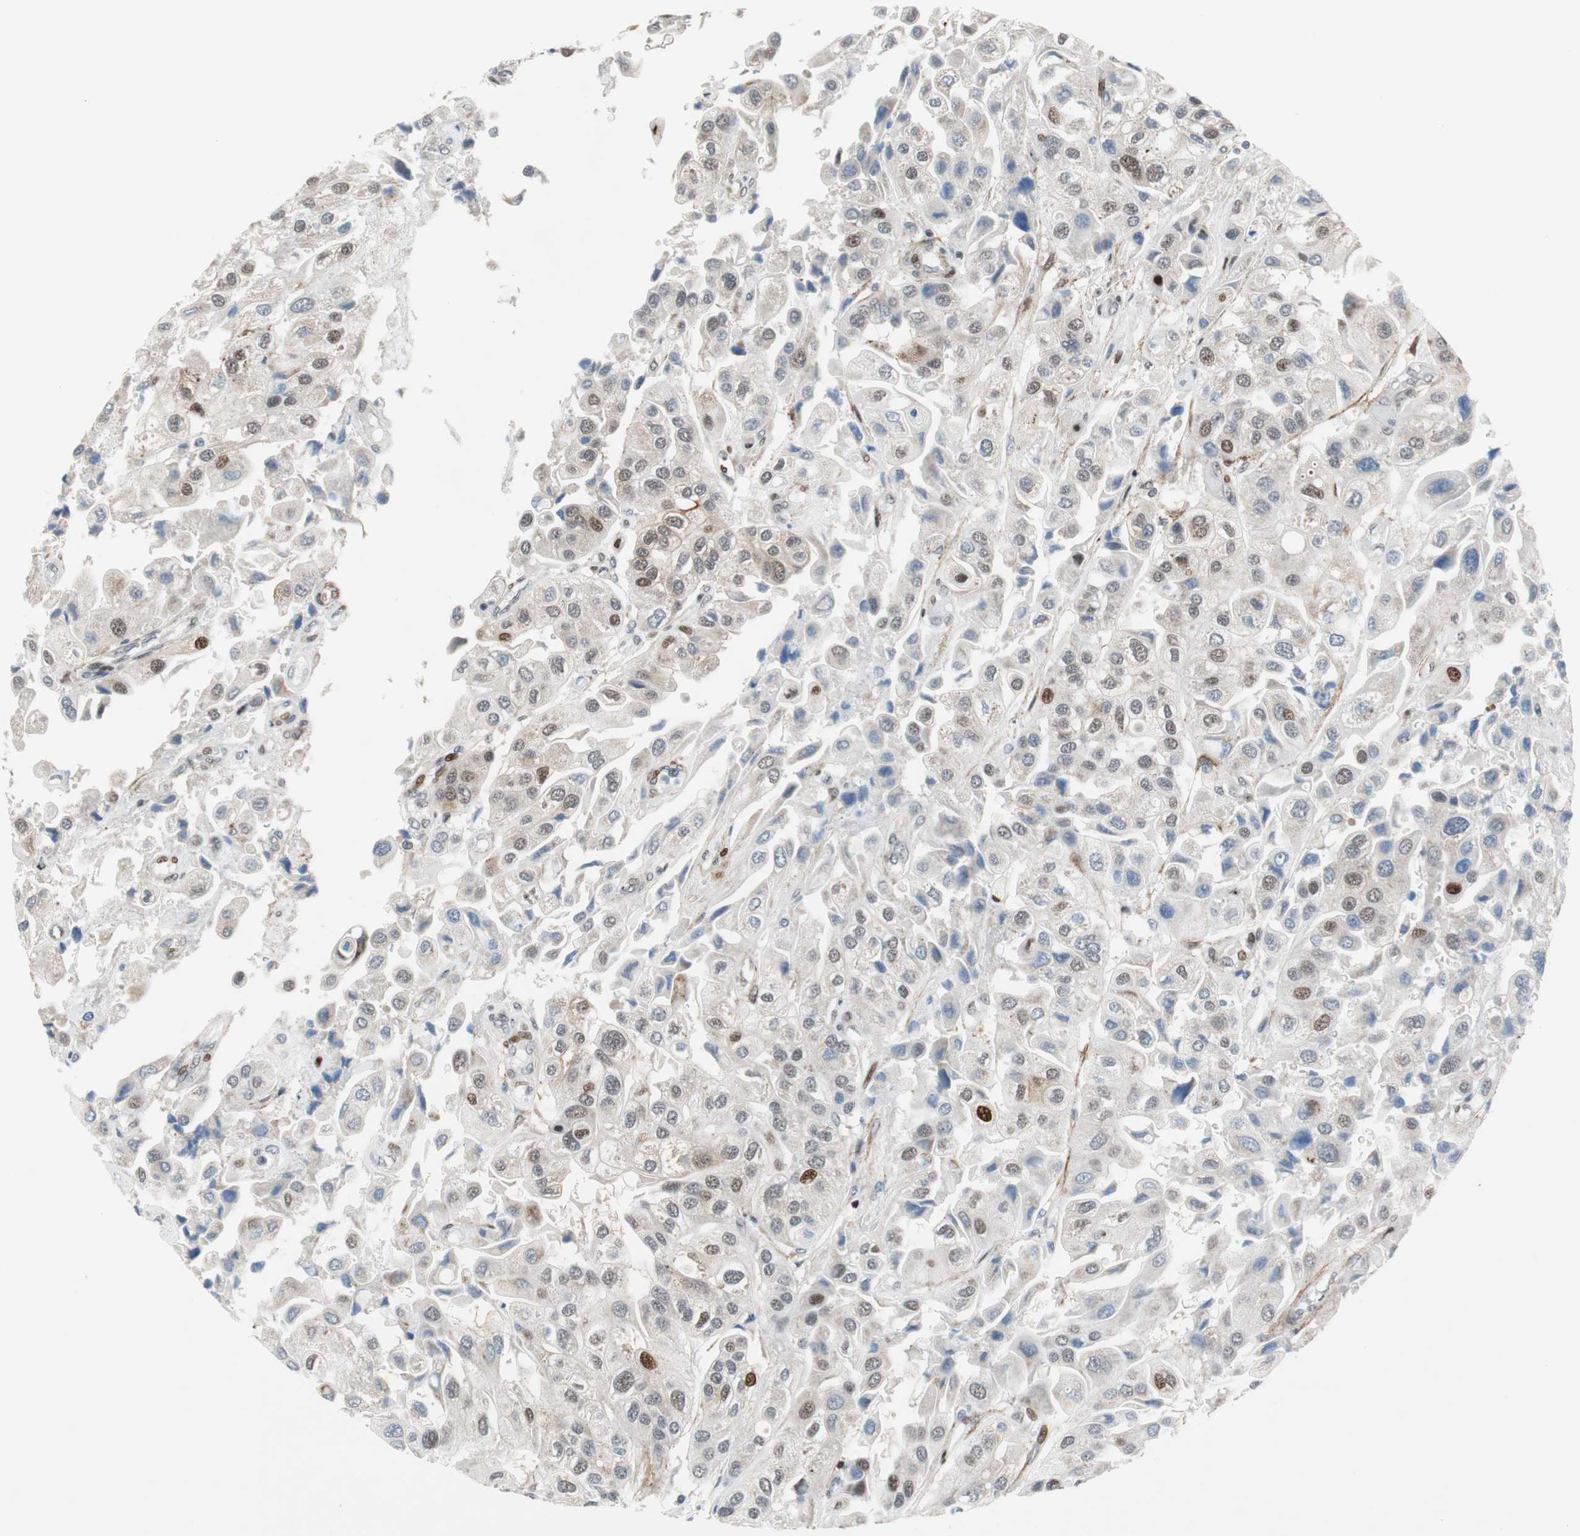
{"staining": {"intensity": "strong", "quantity": "25%-75%", "location": "nuclear"}, "tissue": "urothelial cancer", "cell_type": "Tumor cells", "image_type": "cancer", "snomed": [{"axis": "morphology", "description": "Urothelial carcinoma, High grade"}, {"axis": "topography", "description": "Urinary bladder"}], "caption": "High-power microscopy captured an immunohistochemistry (IHC) micrograph of urothelial carcinoma (high-grade), revealing strong nuclear staining in about 25%-75% of tumor cells.", "gene": "FBXO44", "patient": {"sex": "female", "age": 64}}